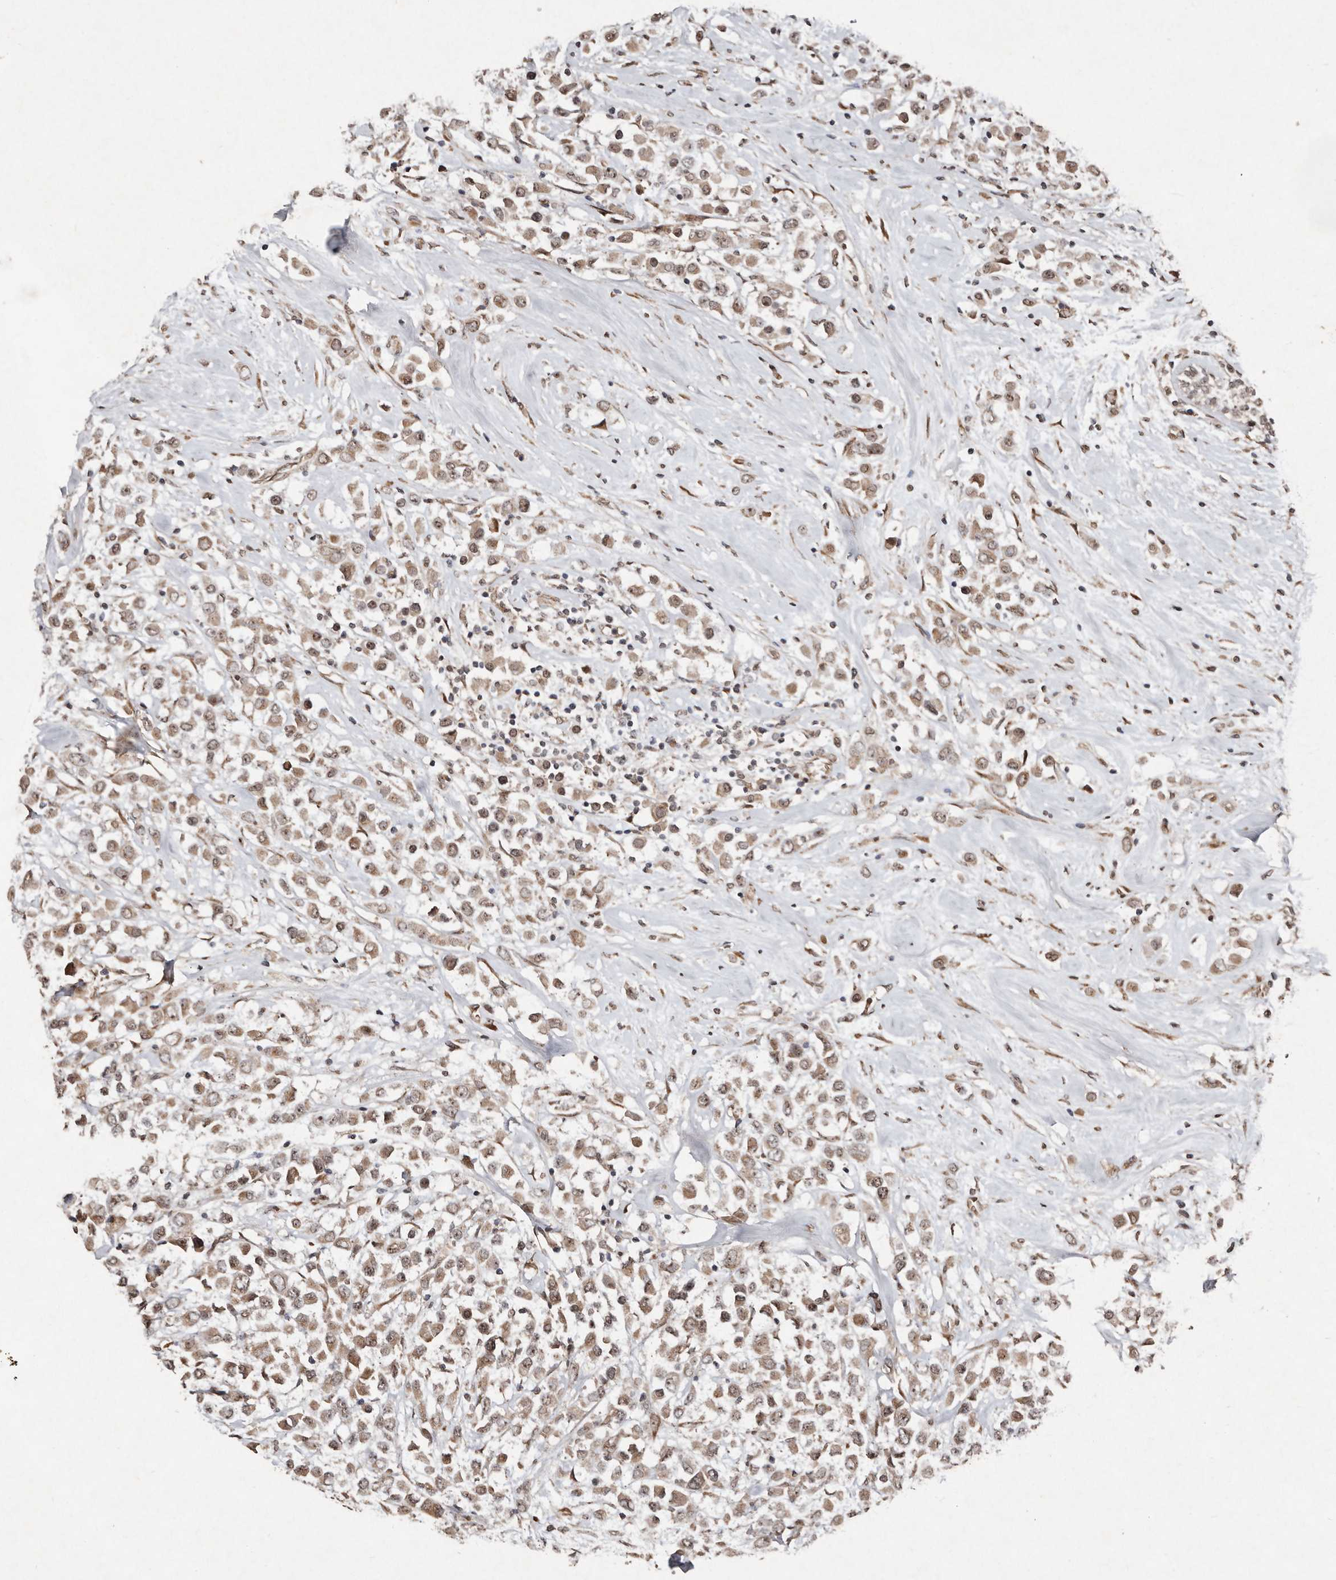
{"staining": {"intensity": "moderate", "quantity": ">75%", "location": "cytoplasmic/membranous,nuclear"}, "tissue": "breast cancer", "cell_type": "Tumor cells", "image_type": "cancer", "snomed": [{"axis": "morphology", "description": "Duct carcinoma"}, {"axis": "topography", "description": "Breast"}], "caption": "Breast cancer (invasive ductal carcinoma) tissue exhibits moderate cytoplasmic/membranous and nuclear expression in approximately >75% of tumor cells, visualized by immunohistochemistry.", "gene": "DIP2C", "patient": {"sex": "female", "age": 61}}